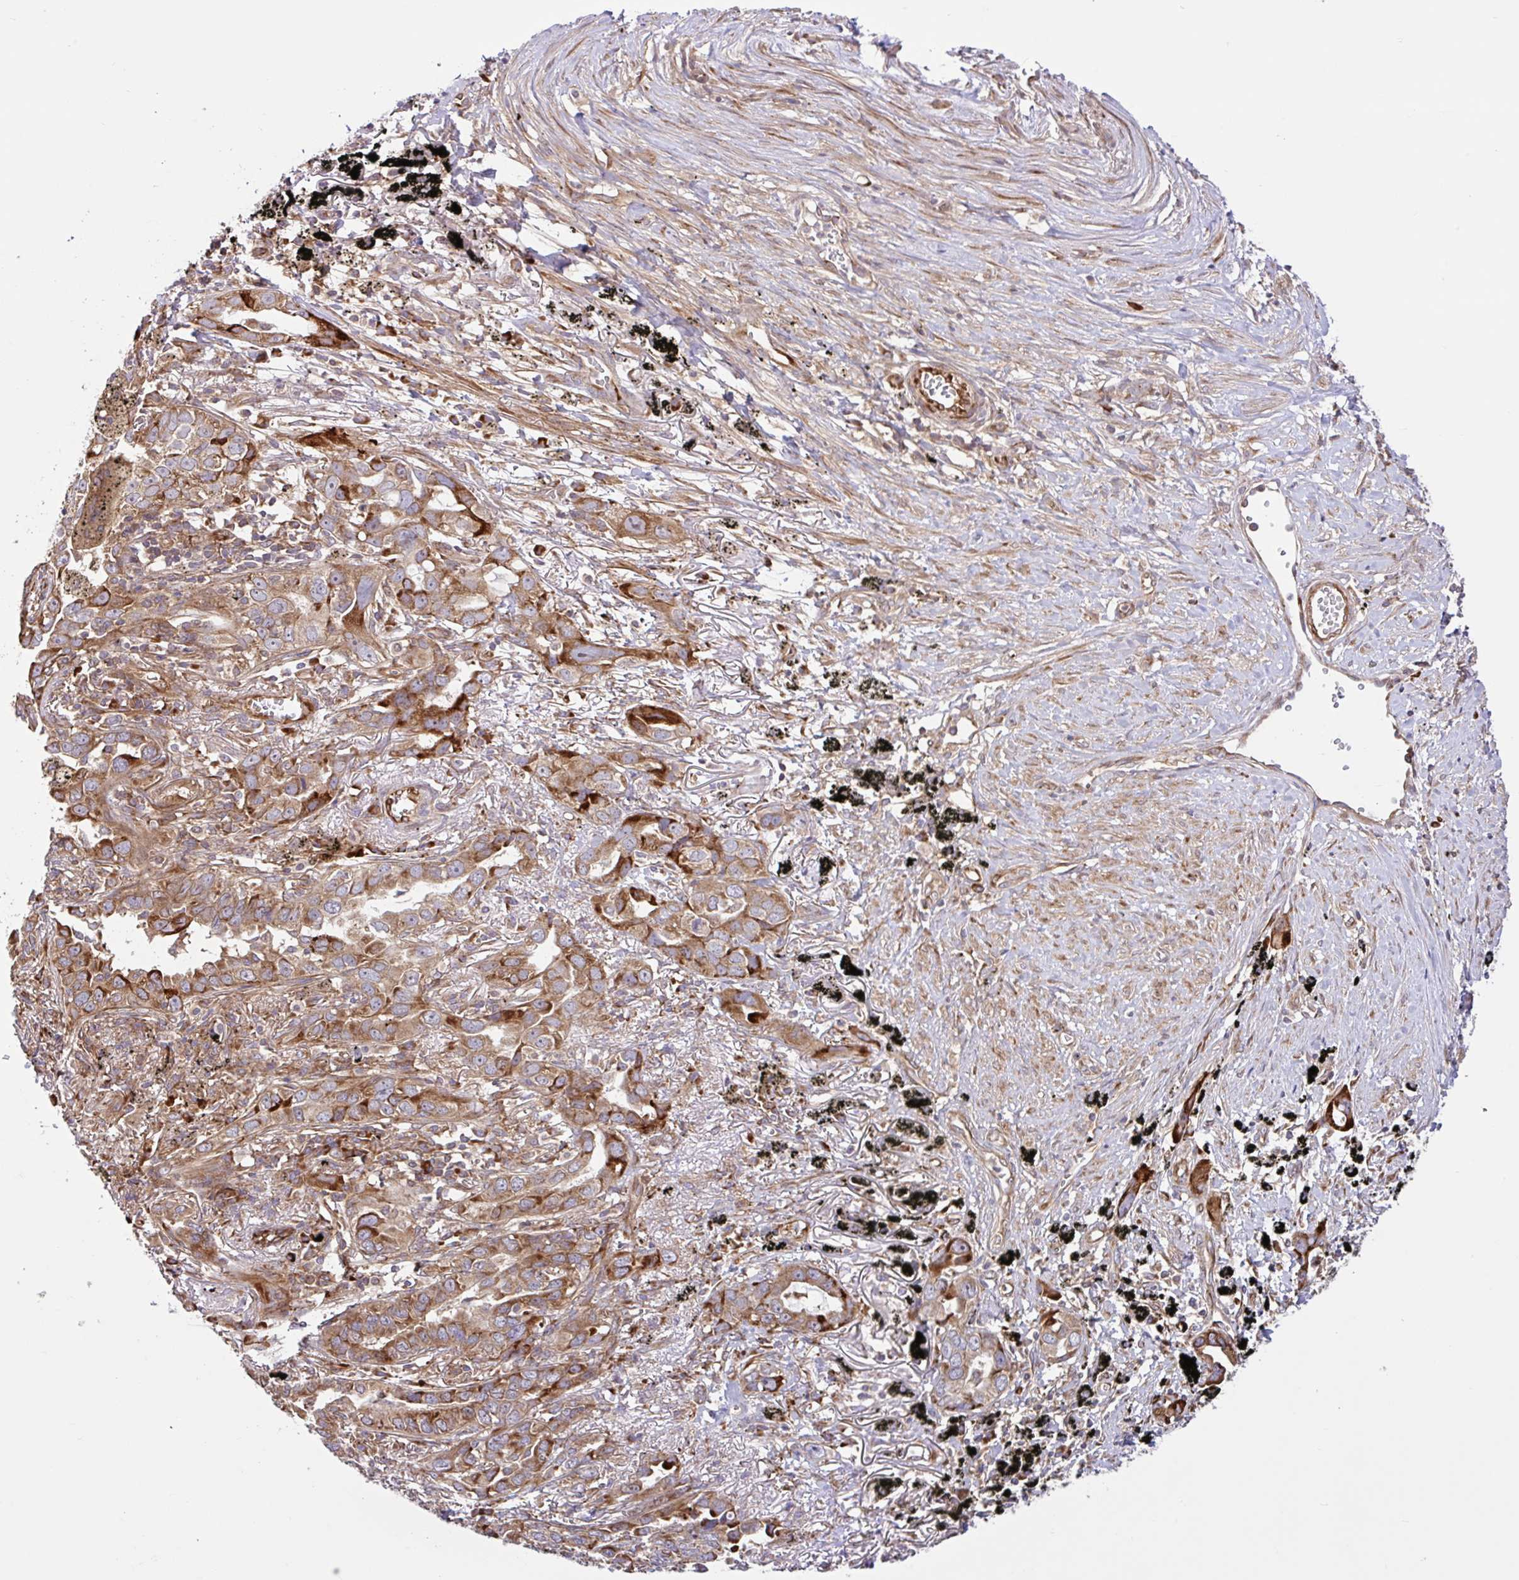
{"staining": {"intensity": "moderate", "quantity": ">75%", "location": "cytoplasmic/membranous"}, "tissue": "lung cancer", "cell_type": "Tumor cells", "image_type": "cancer", "snomed": [{"axis": "morphology", "description": "Adenocarcinoma, NOS"}, {"axis": "topography", "description": "Lung"}], "caption": "A histopathology image showing moderate cytoplasmic/membranous positivity in approximately >75% of tumor cells in lung adenocarcinoma, as visualized by brown immunohistochemical staining.", "gene": "NTPCR", "patient": {"sex": "male", "age": 67}}